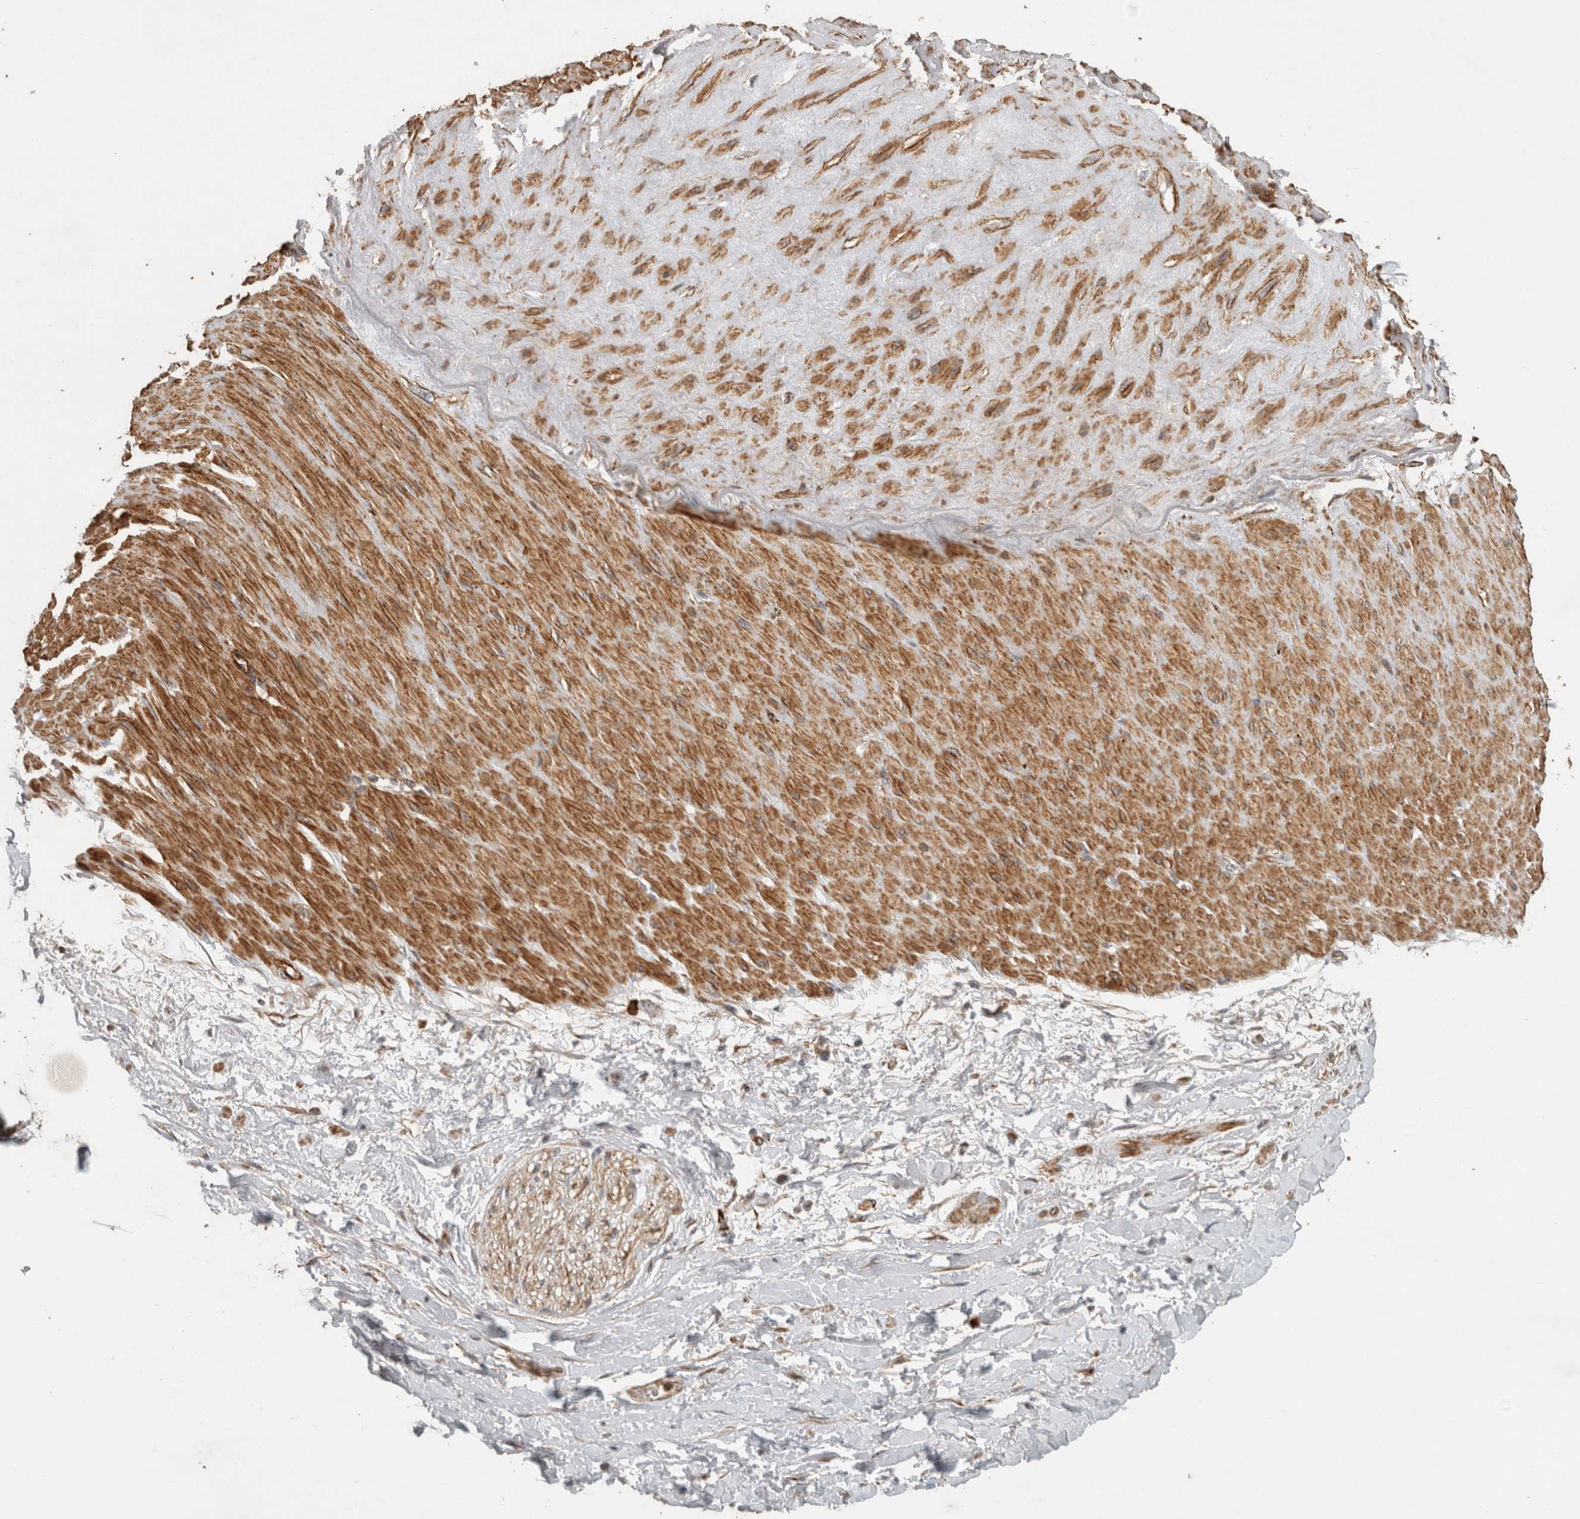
{"staining": {"intensity": "negative", "quantity": "none", "location": "none"}, "tissue": "adipose tissue", "cell_type": "Adipocytes", "image_type": "normal", "snomed": [{"axis": "morphology", "description": "Normal tissue, NOS"}, {"axis": "topography", "description": "Soft tissue"}], "caption": "Photomicrograph shows no protein positivity in adipocytes of normal adipose tissue. The staining was performed using DAB (3,3'-diaminobenzidine) to visualize the protein expression in brown, while the nuclei were stained in blue with hematoxylin (Magnification: 20x).", "gene": "SIPA1L2", "patient": {"sex": "male", "age": 72}}